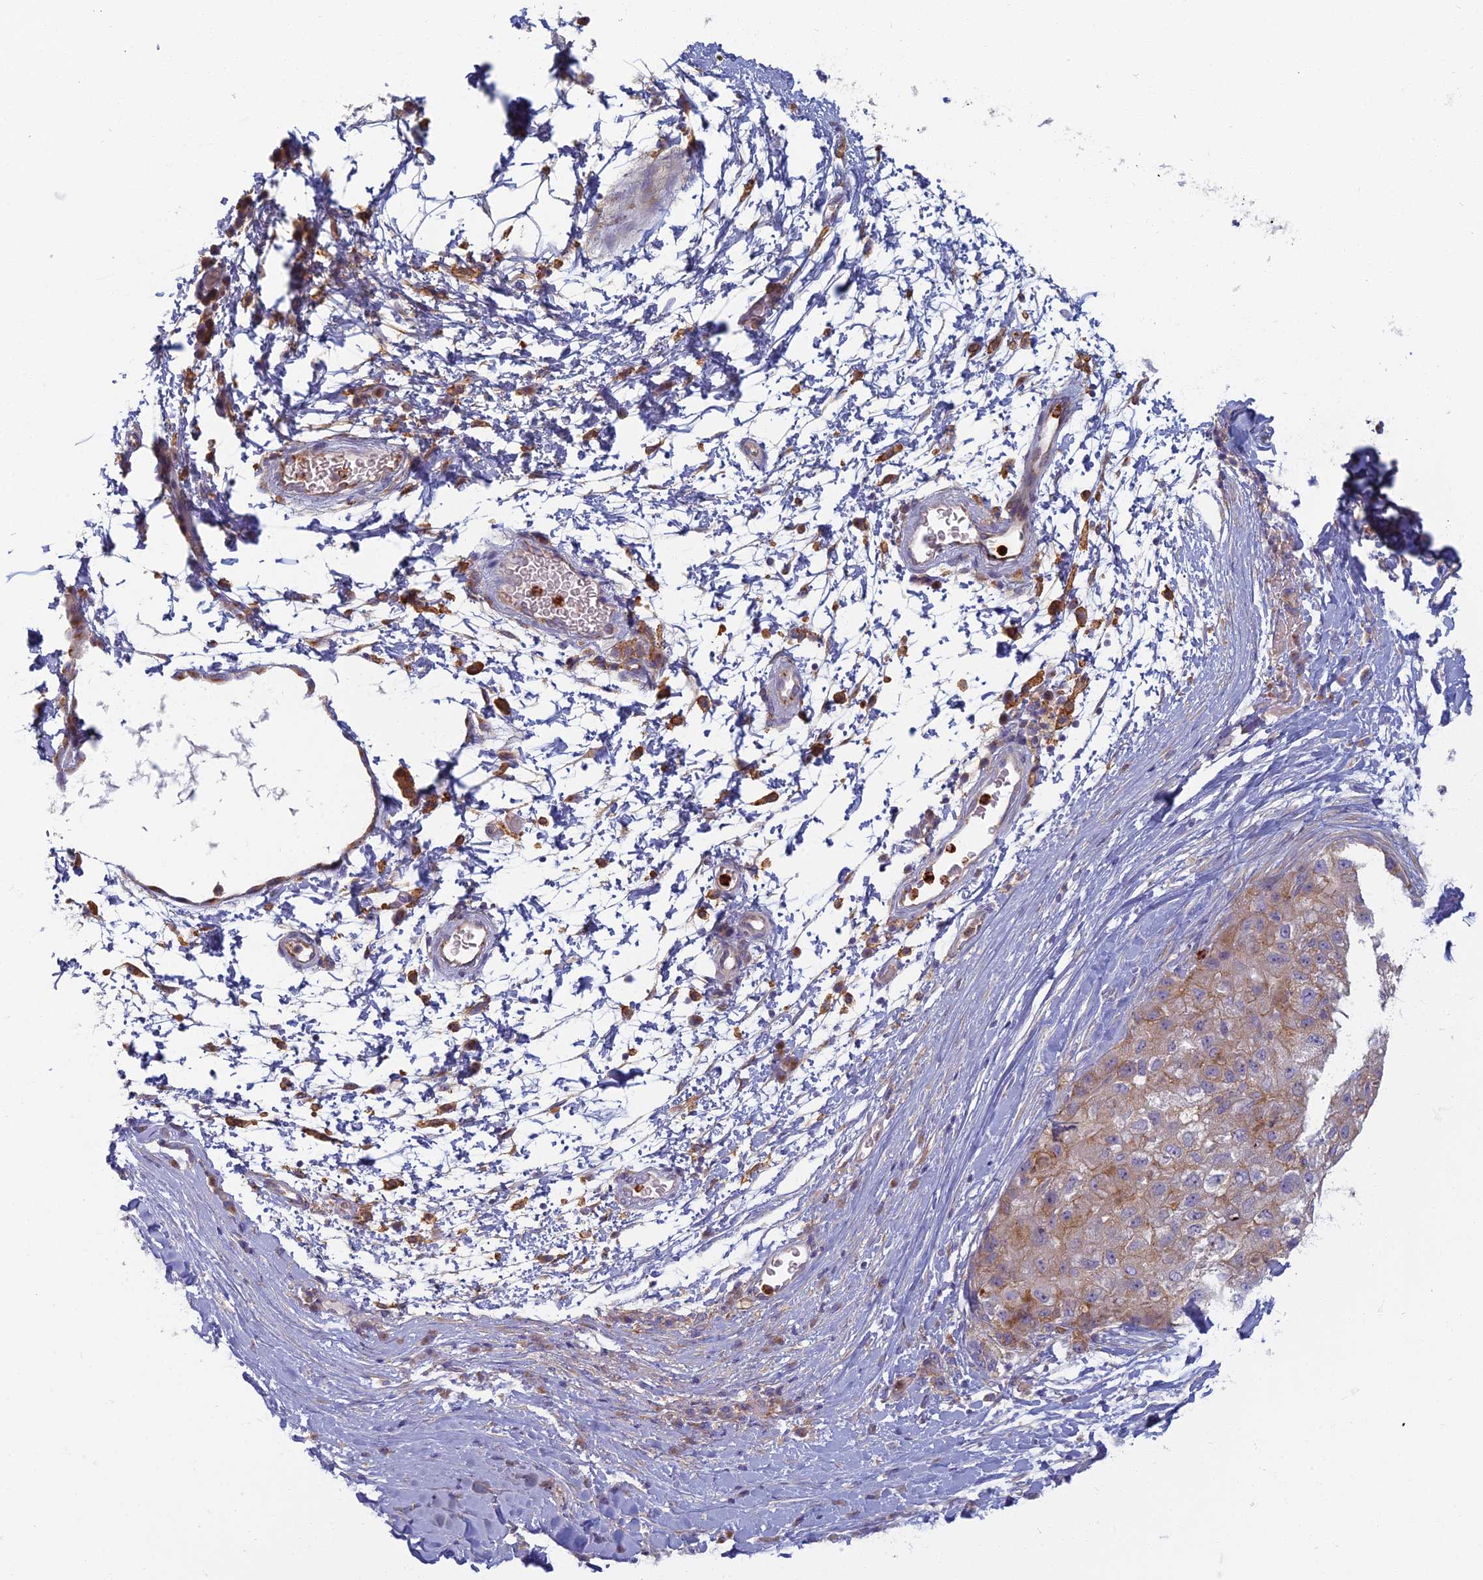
{"staining": {"intensity": "weak", "quantity": "25%-75%", "location": "cytoplasmic/membranous"}, "tissue": "liver cancer", "cell_type": "Tumor cells", "image_type": "cancer", "snomed": [{"axis": "morphology", "description": "Carcinoma, Hepatocellular, NOS"}, {"axis": "topography", "description": "Liver"}], "caption": "Liver cancer stained for a protein displays weak cytoplasmic/membranous positivity in tumor cells.", "gene": "PROX2", "patient": {"sex": "male", "age": 80}}